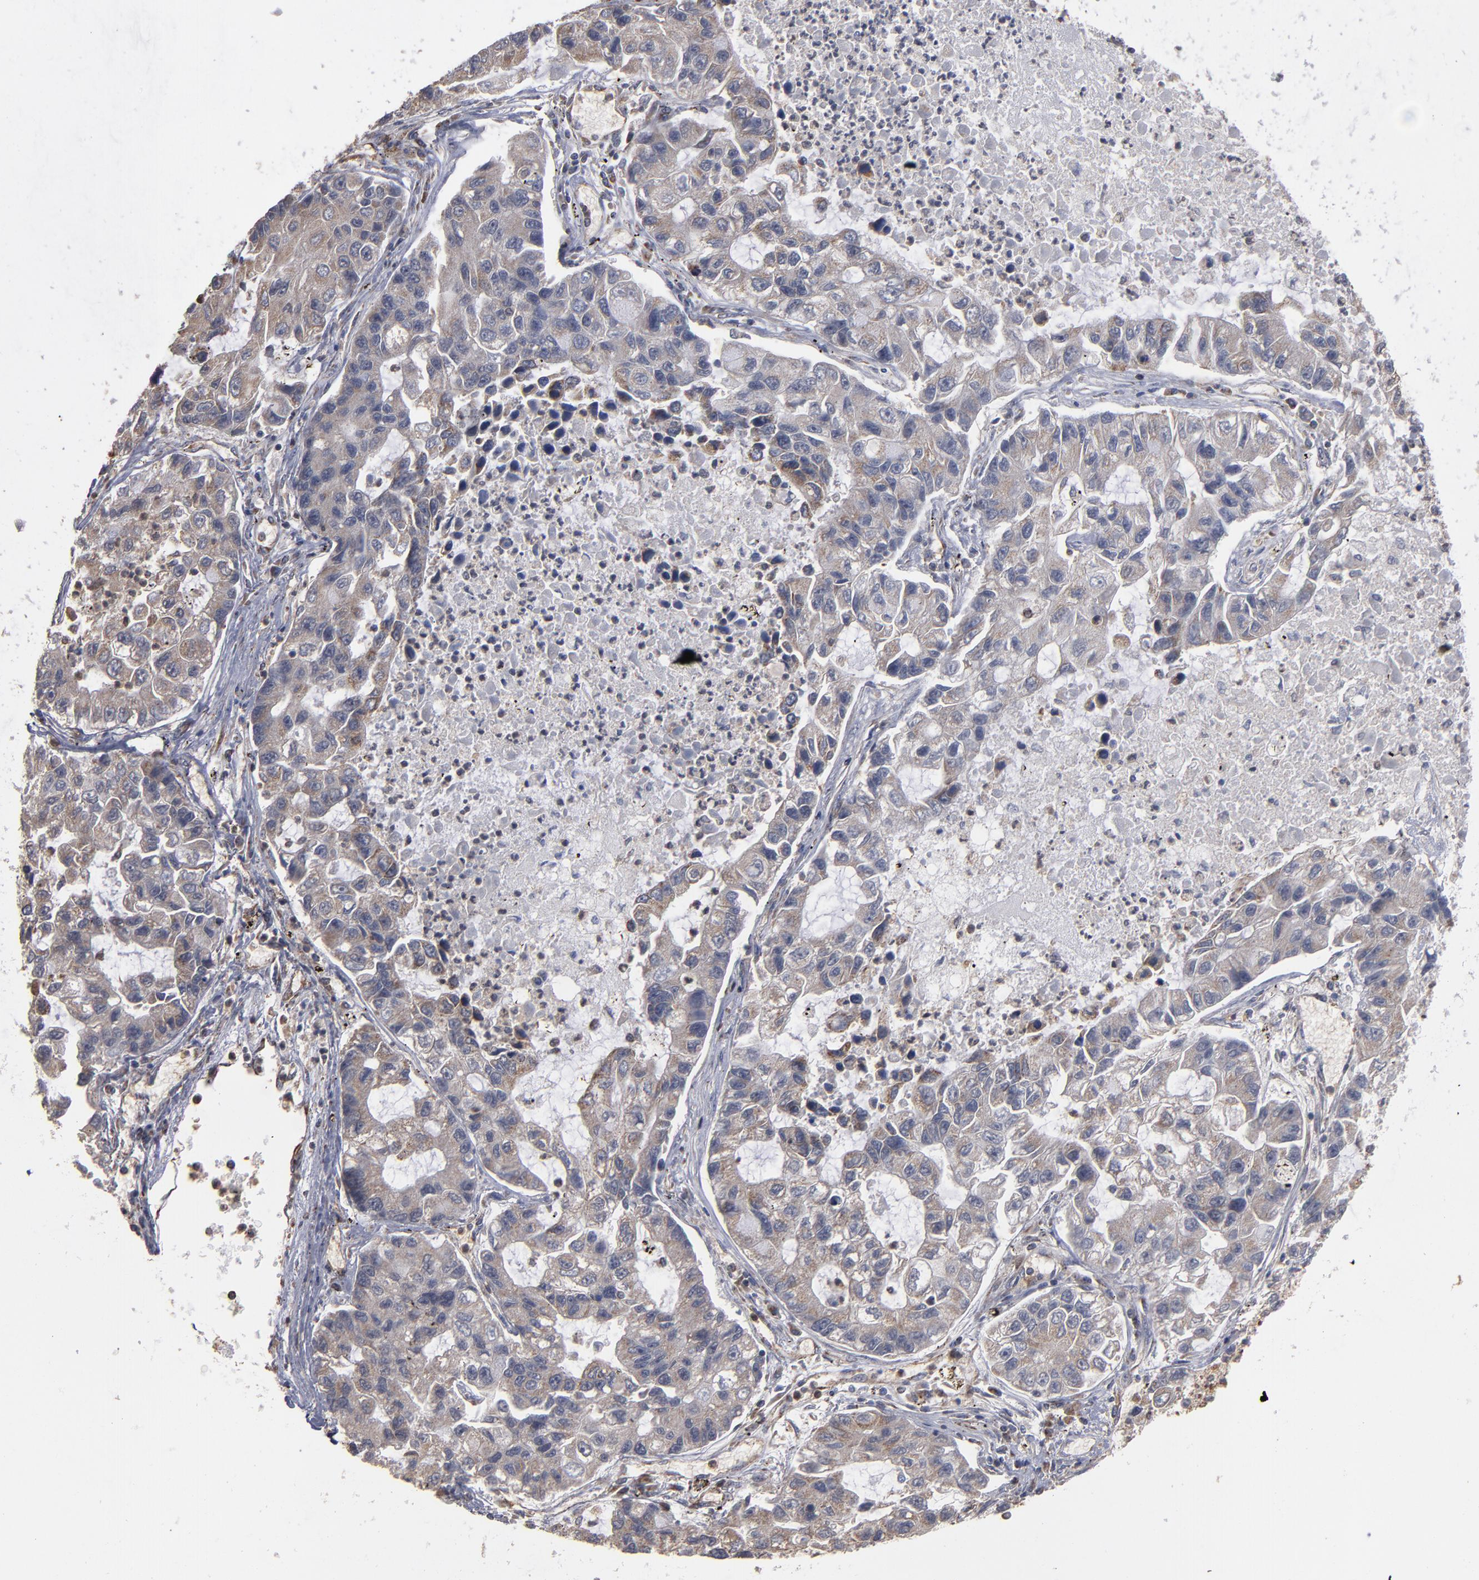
{"staining": {"intensity": "weak", "quantity": ">75%", "location": "cytoplasmic/membranous"}, "tissue": "lung cancer", "cell_type": "Tumor cells", "image_type": "cancer", "snomed": [{"axis": "morphology", "description": "Adenocarcinoma, NOS"}, {"axis": "topography", "description": "Lung"}], "caption": "This is an image of immunohistochemistry staining of adenocarcinoma (lung), which shows weak expression in the cytoplasmic/membranous of tumor cells.", "gene": "MIPOL1", "patient": {"sex": "female", "age": 51}}